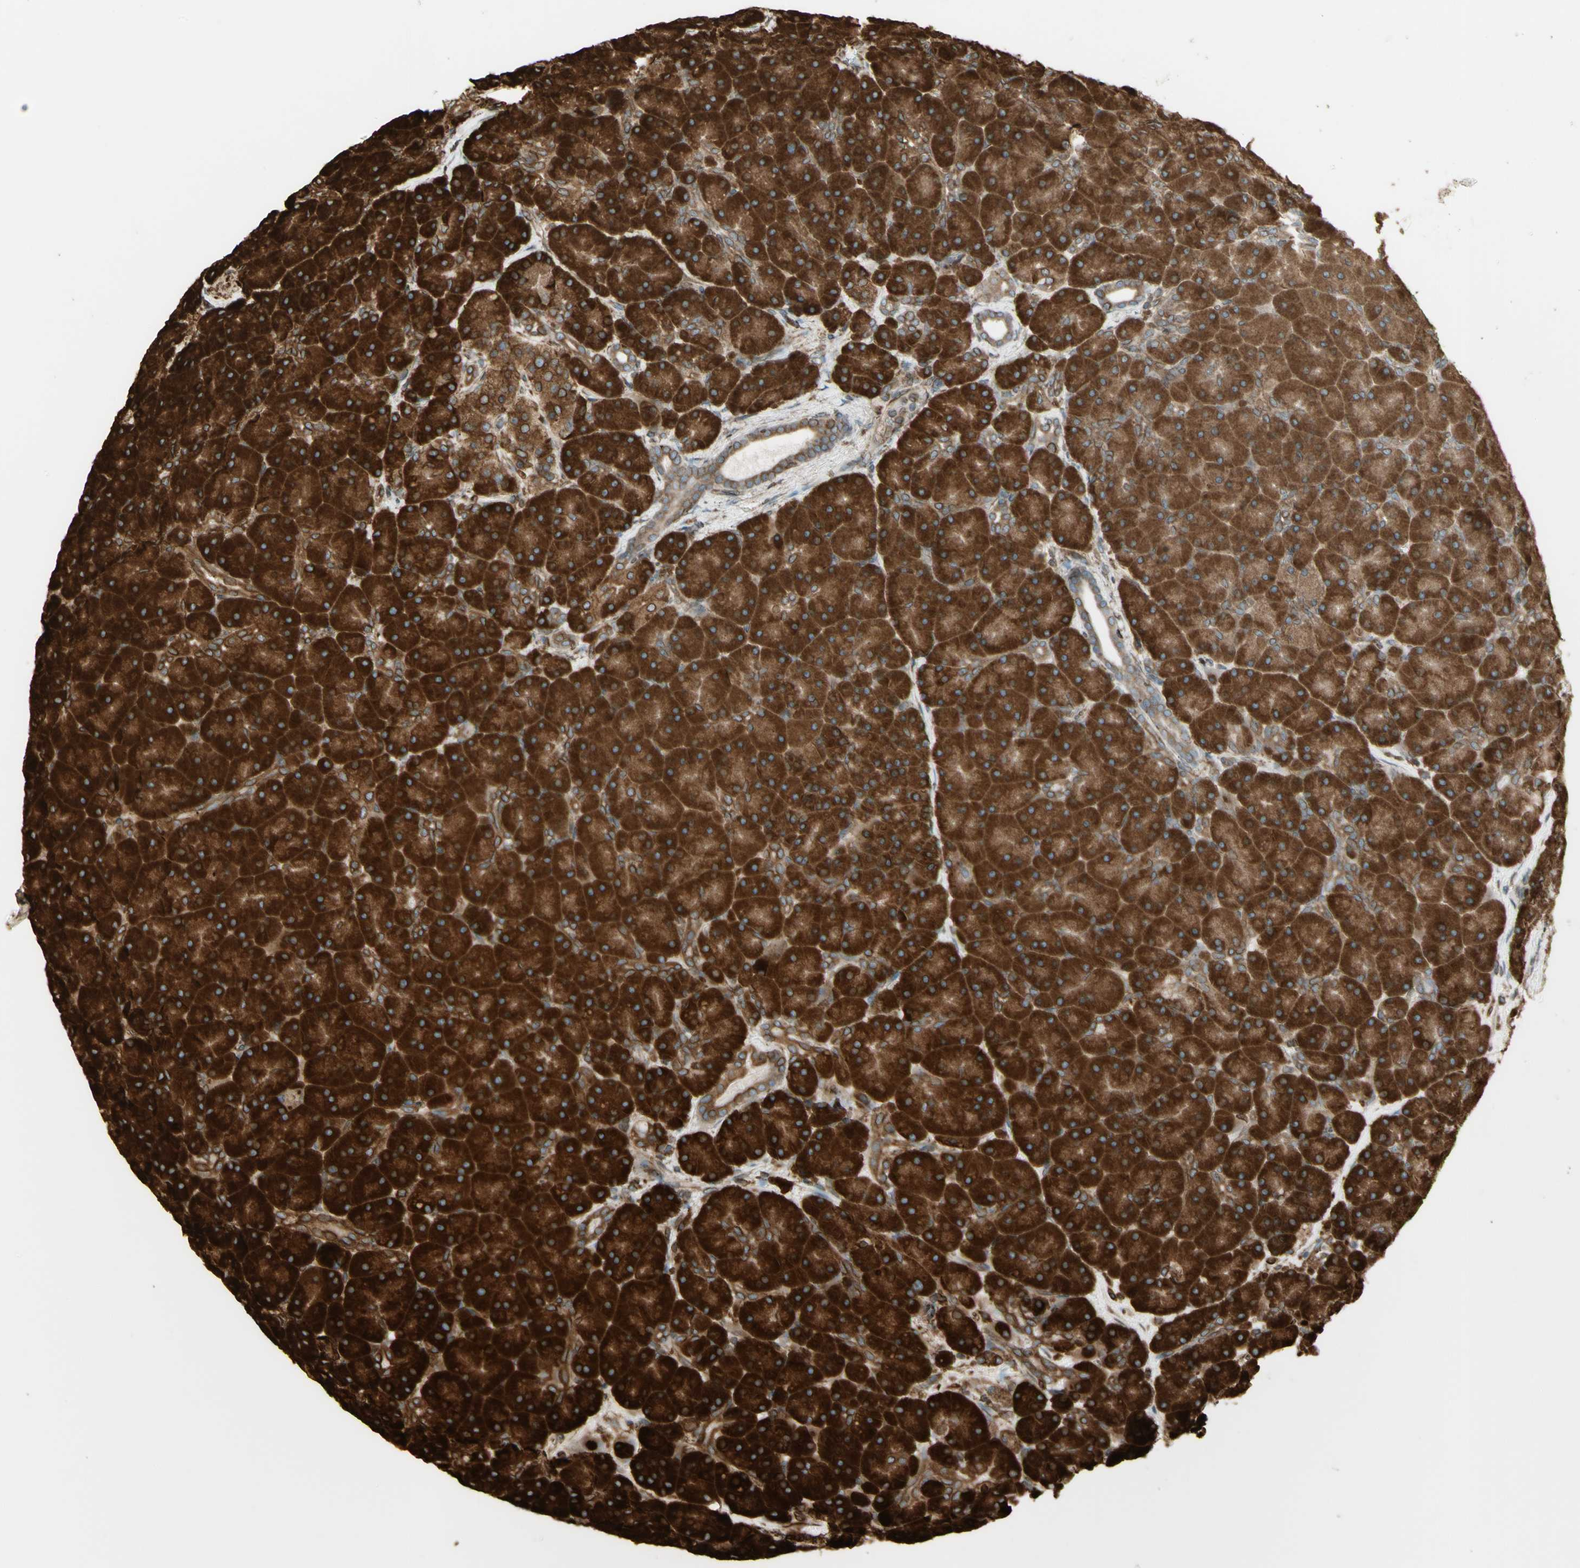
{"staining": {"intensity": "strong", "quantity": ">75%", "location": "cytoplasmic/membranous"}, "tissue": "pancreas", "cell_type": "Exocrine glandular cells", "image_type": "normal", "snomed": [{"axis": "morphology", "description": "Normal tissue, NOS"}, {"axis": "topography", "description": "Pancreas"}], "caption": "IHC of normal human pancreas reveals high levels of strong cytoplasmic/membranous expression in about >75% of exocrine glandular cells. (brown staining indicates protein expression, while blue staining denotes nuclei).", "gene": "CANX", "patient": {"sex": "male", "age": 66}}